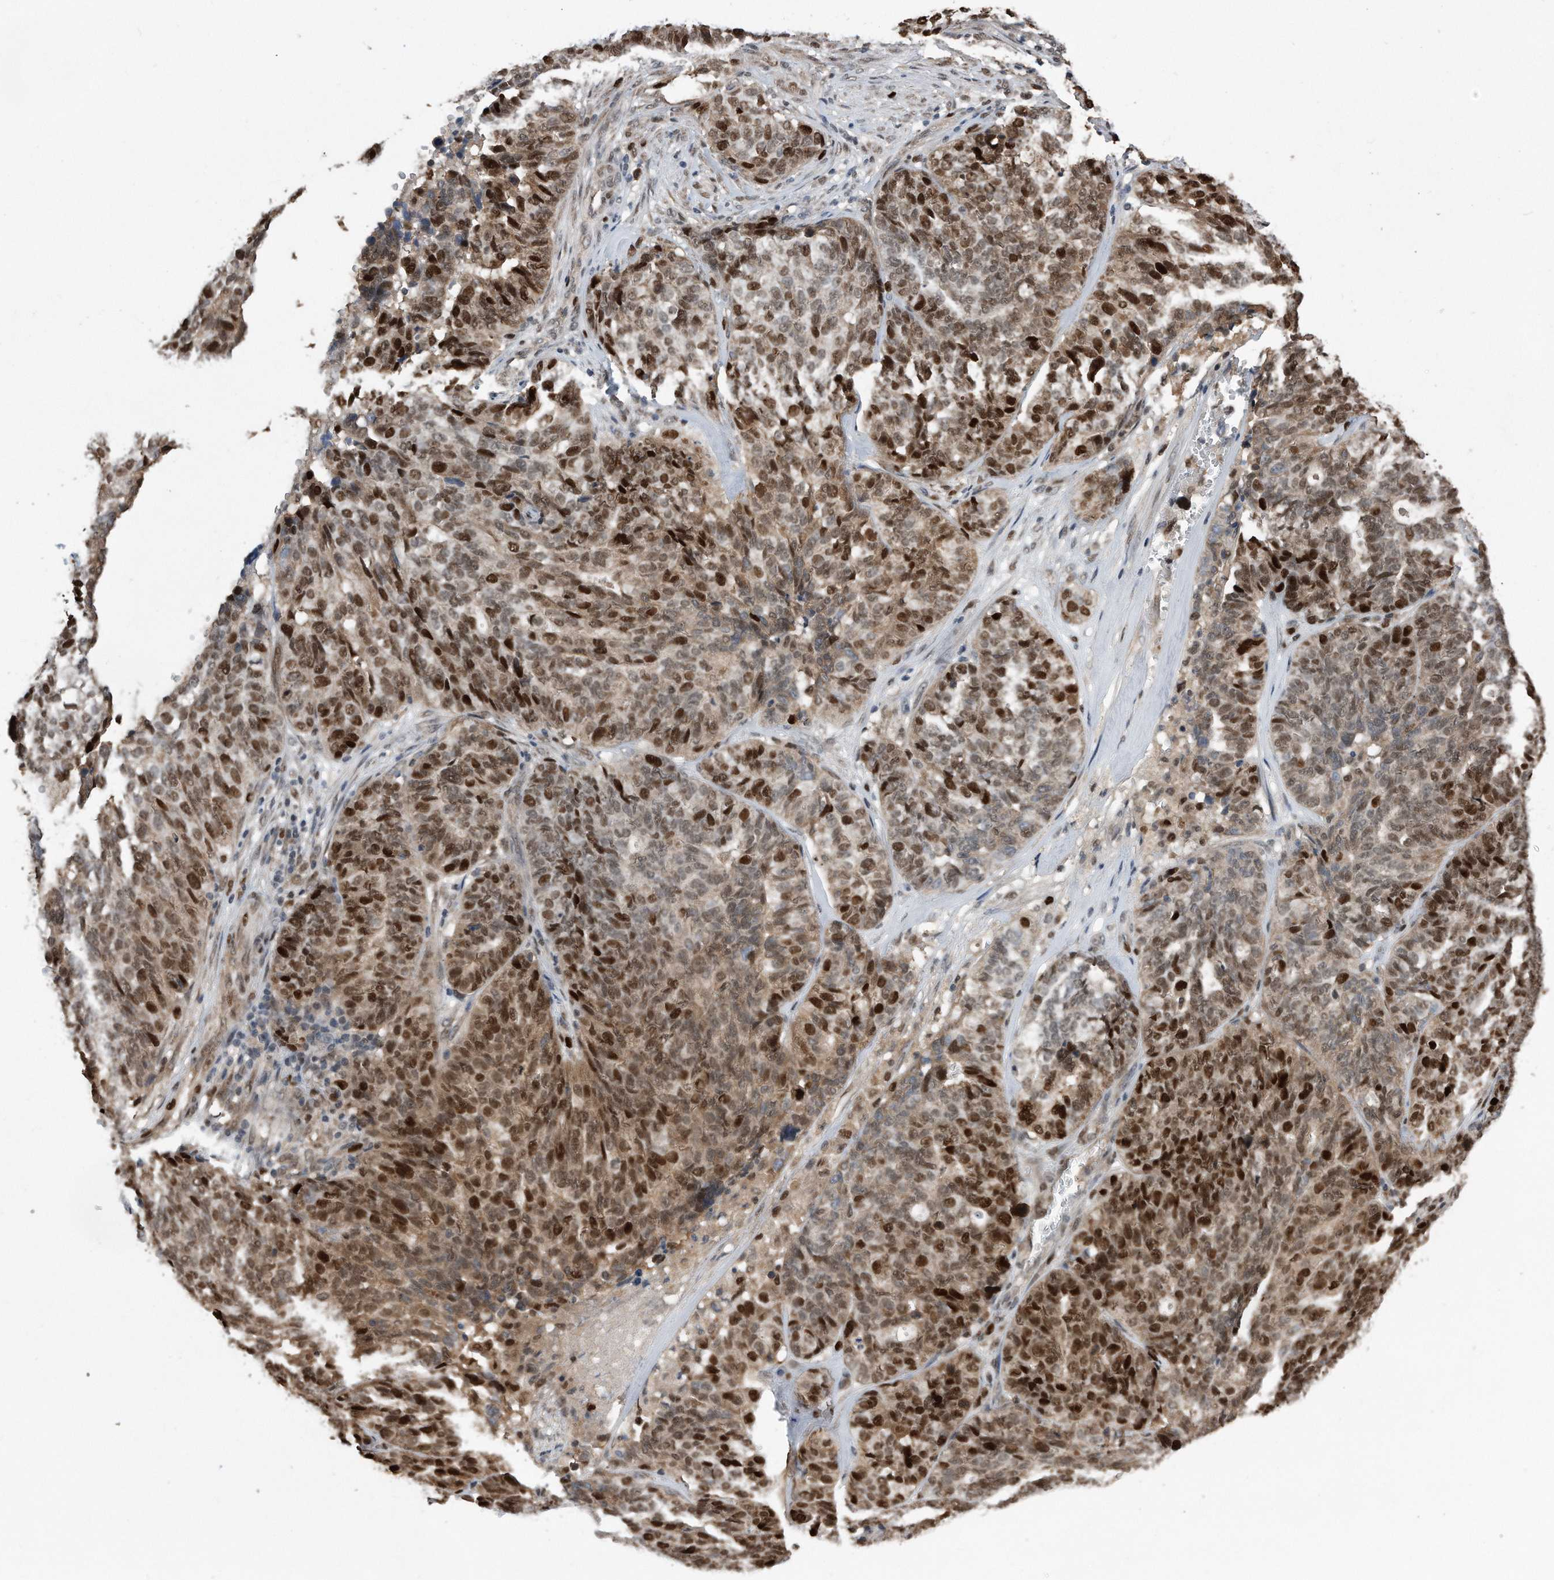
{"staining": {"intensity": "strong", "quantity": ">75%", "location": "nuclear"}, "tissue": "ovarian cancer", "cell_type": "Tumor cells", "image_type": "cancer", "snomed": [{"axis": "morphology", "description": "Cystadenocarcinoma, serous, NOS"}, {"axis": "topography", "description": "Ovary"}], "caption": "Brown immunohistochemical staining in serous cystadenocarcinoma (ovarian) exhibits strong nuclear expression in about >75% of tumor cells. (Stains: DAB (3,3'-diaminobenzidine) in brown, nuclei in blue, Microscopy: brightfield microscopy at high magnification).", "gene": "PCNA", "patient": {"sex": "female", "age": 59}}